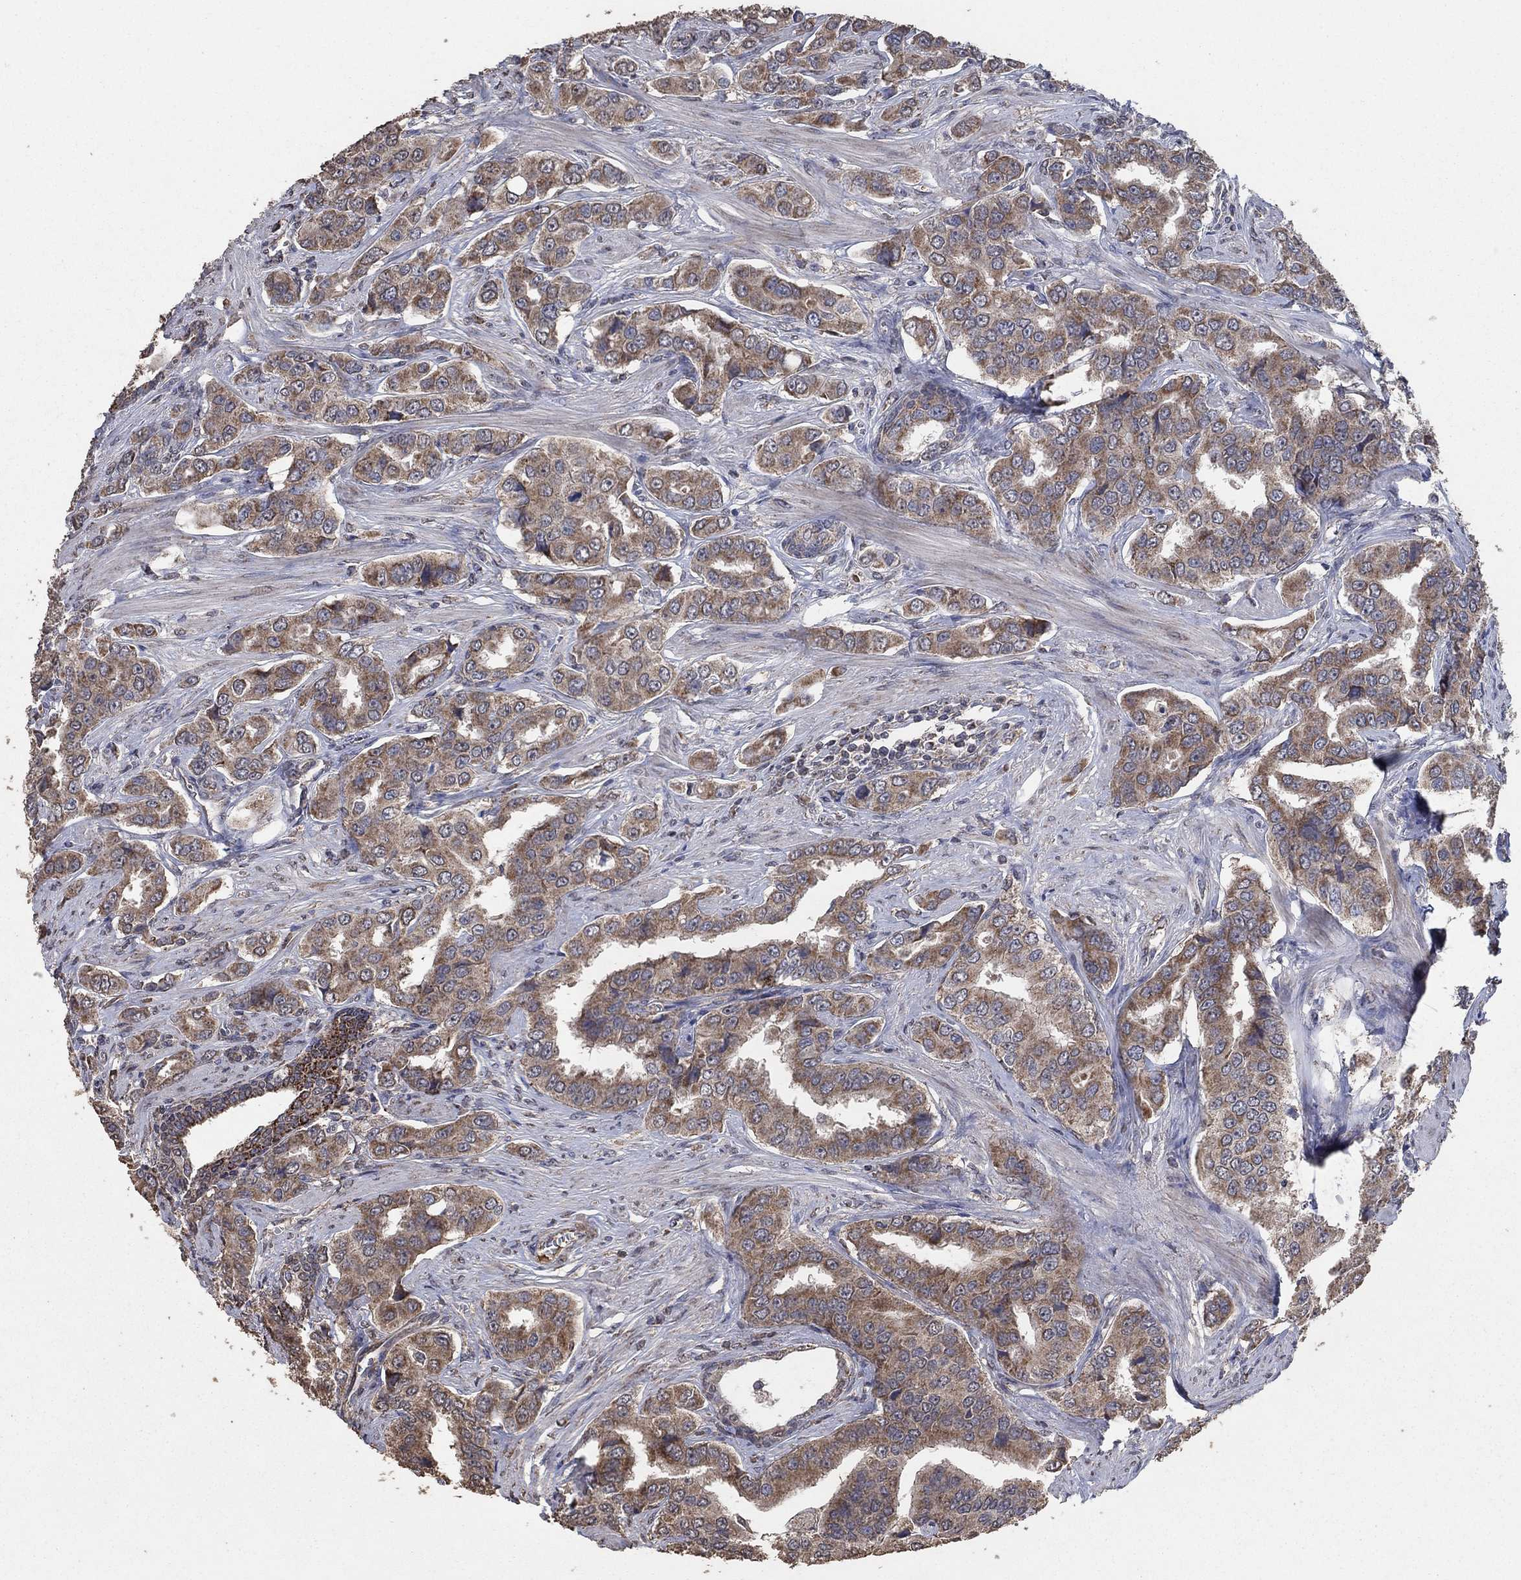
{"staining": {"intensity": "moderate", "quantity": "25%-75%", "location": "cytoplasmic/membranous"}, "tissue": "prostate cancer", "cell_type": "Tumor cells", "image_type": "cancer", "snomed": [{"axis": "morphology", "description": "Adenocarcinoma, NOS"}, {"axis": "topography", "description": "Prostate and seminal vesicle, NOS"}, {"axis": "topography", "description": "Prostate"}], "caption": "Brown immunohistochemical staining in adenocarcinoma (prostate) shows moderate cytoplasmic/membranous positivity in approximately 25%-75% of tumor cells.", "gene": "MRPS24", "patient": {"sex": "male", "age": 69}}